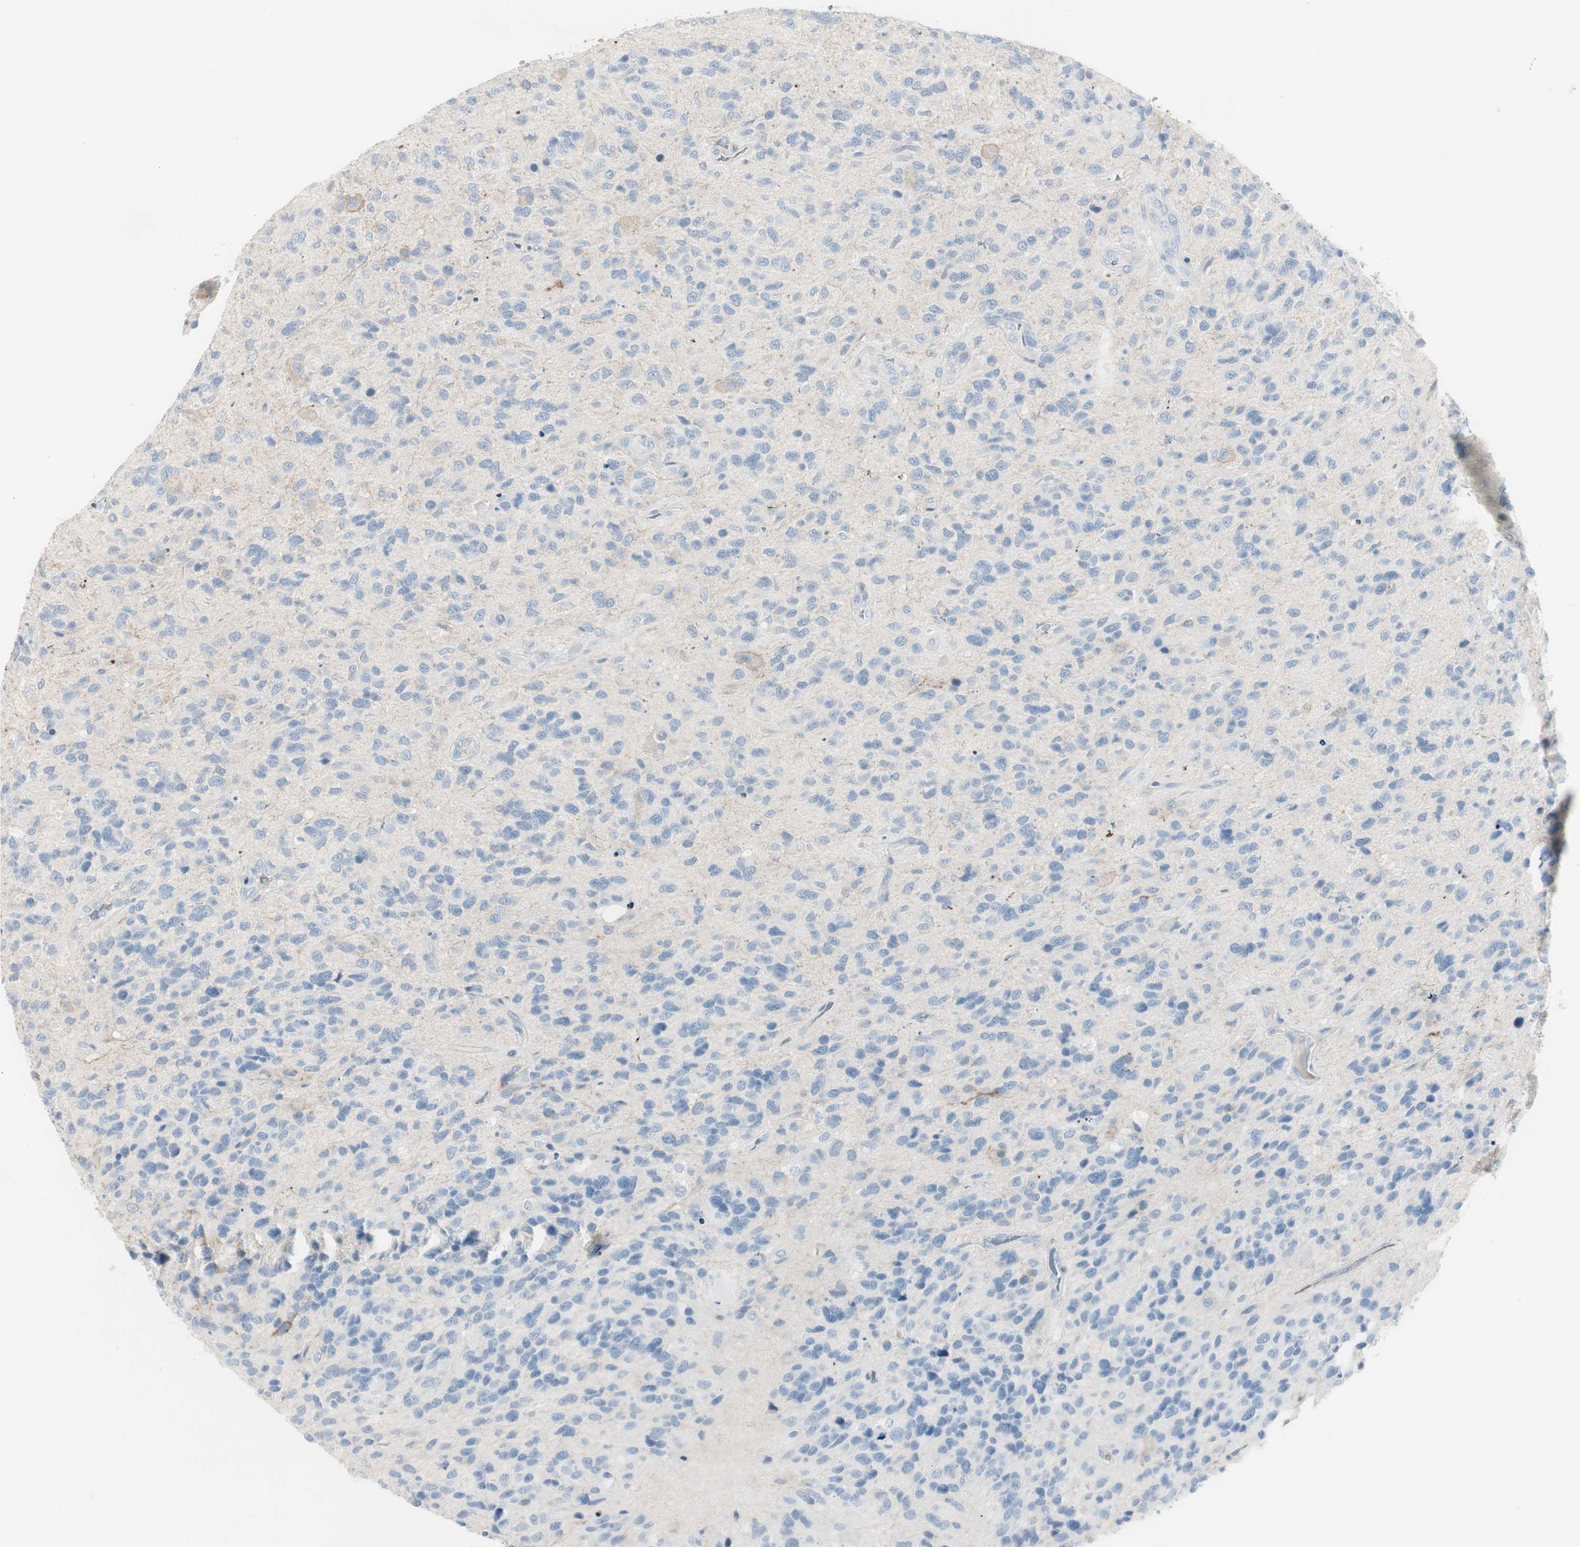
{"staining": {"intensity": "negative", "quantity": "none", "location": "none"}, "tissue": "glioma", "cell_type": "Tumor cells", "image_type": "cancer", "snomed": [{"axis": "morphology", "description": "Glioma, malignant, High grade"}, {"axis": "topography", "description": "Brain"}], "caption": "Micrograph shows no protein expression in tumor cells of glioma tissue.", "gene": "CACNA2D1", "patient": {"sex": "female", "age": 58}}